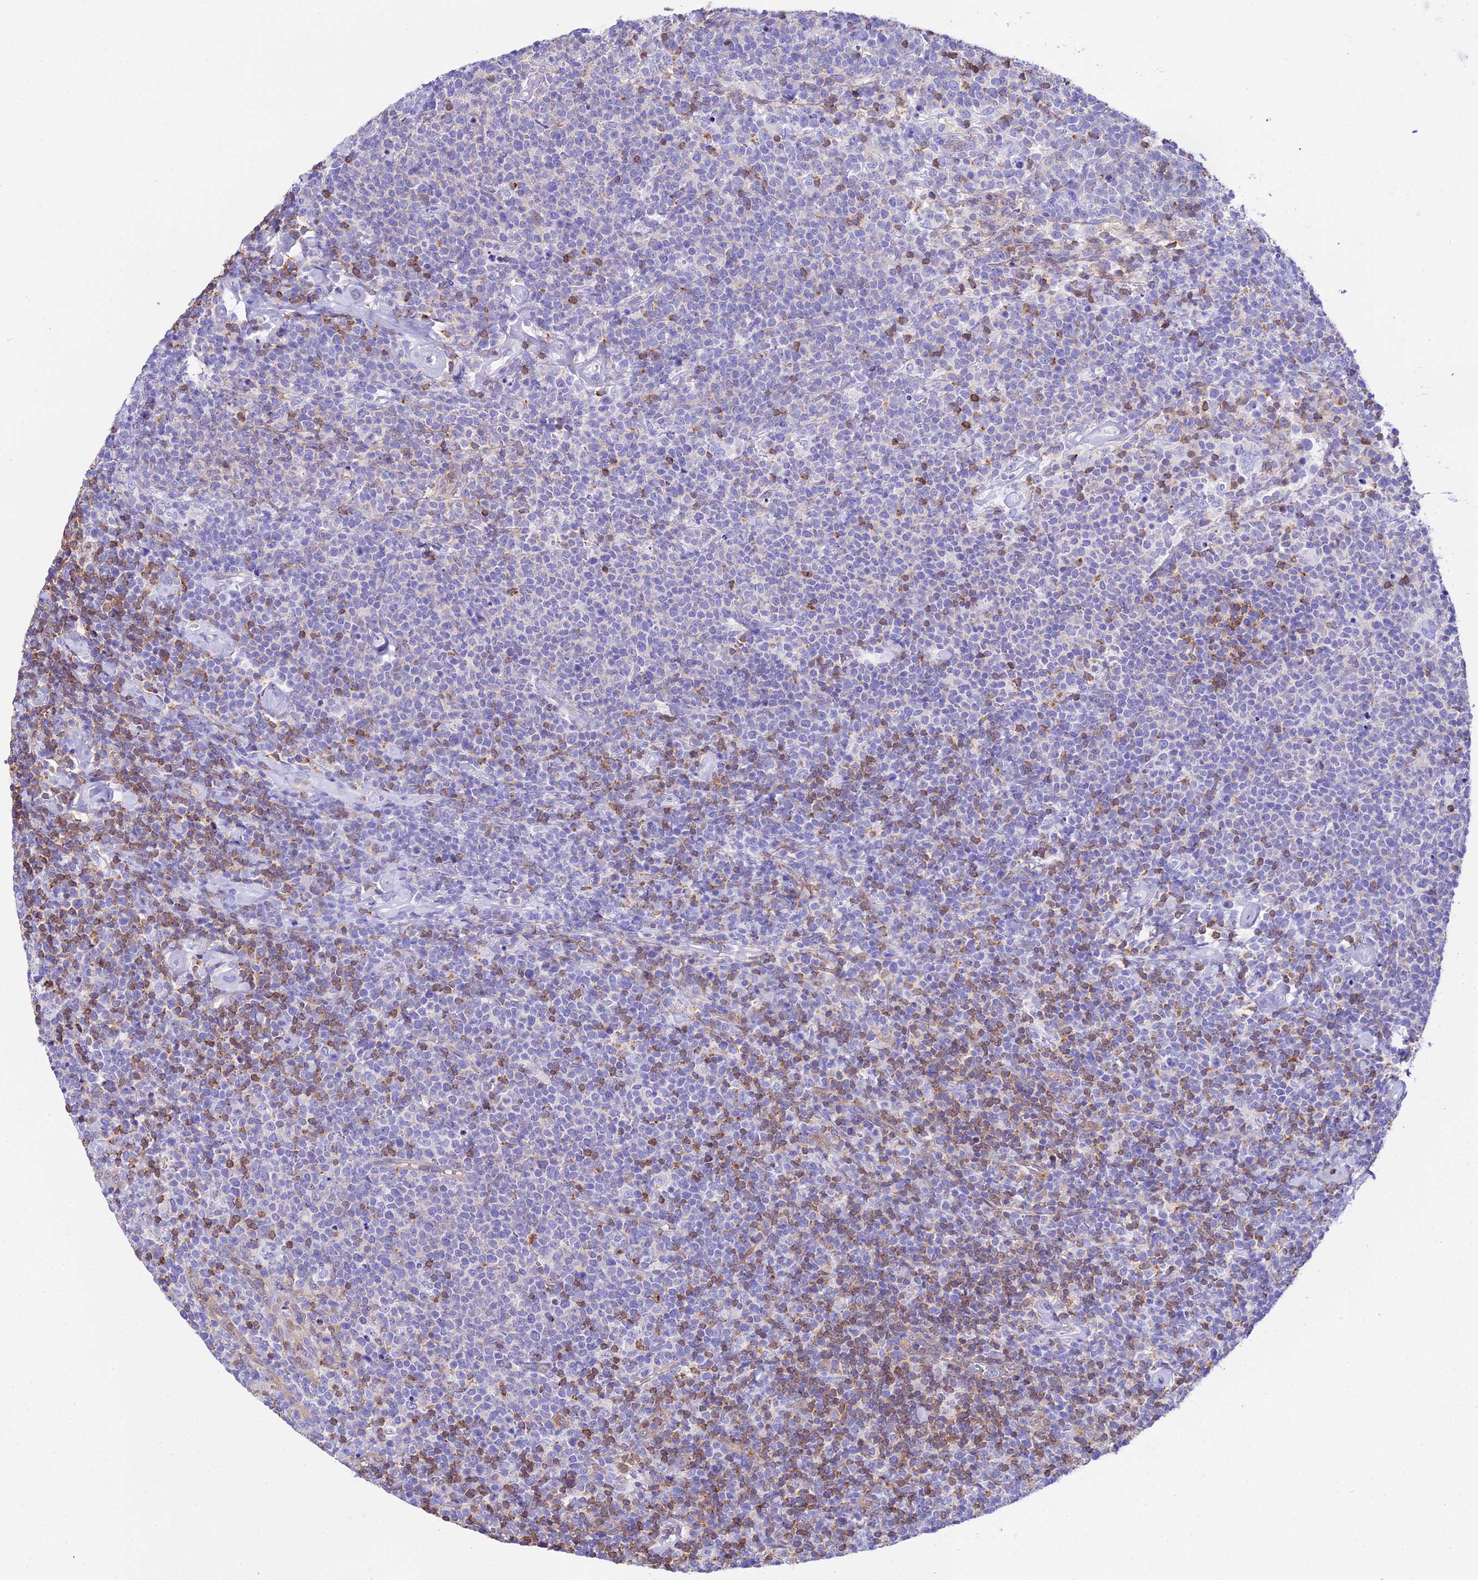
{"staining": {"intensity": "negative", "quantity": "none", "location": "none"}, "tissue": "lymphoma", "cell_type": "Tumor cells", "image_type": "cancer", "snomed": [{"axis": "morphology", "description": "Malignant lymphoma, non-Hodgkin's type, High grade"}, {"axis": "topography", "description": "Lymph node"}], "caption": "The histopathology image shows no staining of tumor cells in lymphoma.", "gene": "S100A16", "patient": {"sex": "male", "age": 61}}